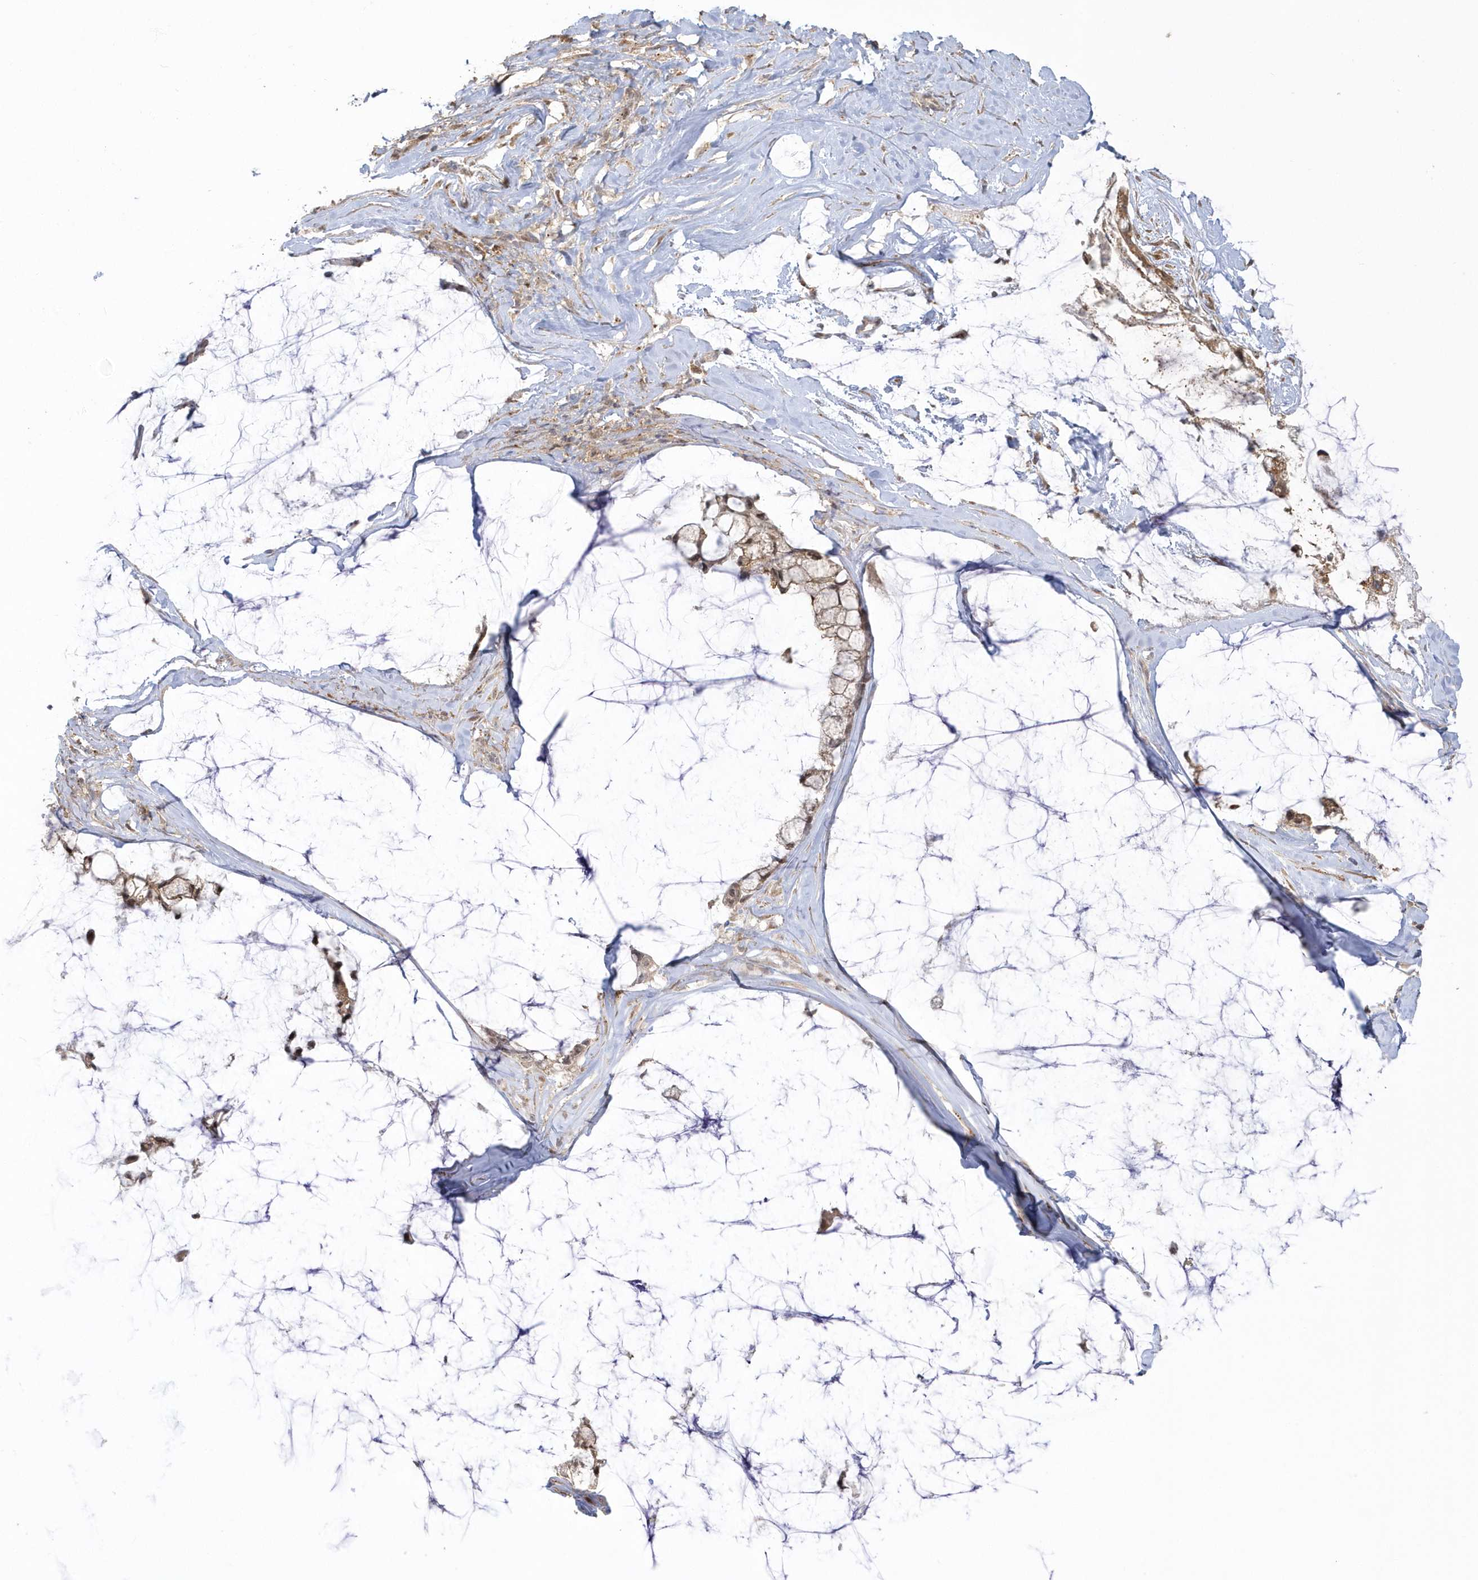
{"staining": {"intensity": "weak", "quantity": ">75%", "location": "cytoplasmic/membranous"}, "tissue": "ovarian cancer", "cell_type": "Tumor cells", "image_type": "cancer", "snomed": [{"axis": "morphology", "description": "Cystadenocarcinoma, mucinous, NOS"}, {"axis": "topography", "description": "Ovary"}], "caption": "Mucinous cystadenocarcinoma (ovarian) was stained to show a protein in brown. There is low levels of weak cytoplasmic/membranous staining in about >75% of tumor cells.", "gene": "NAF1", "patient": {"sex": "female", "age": 39}}